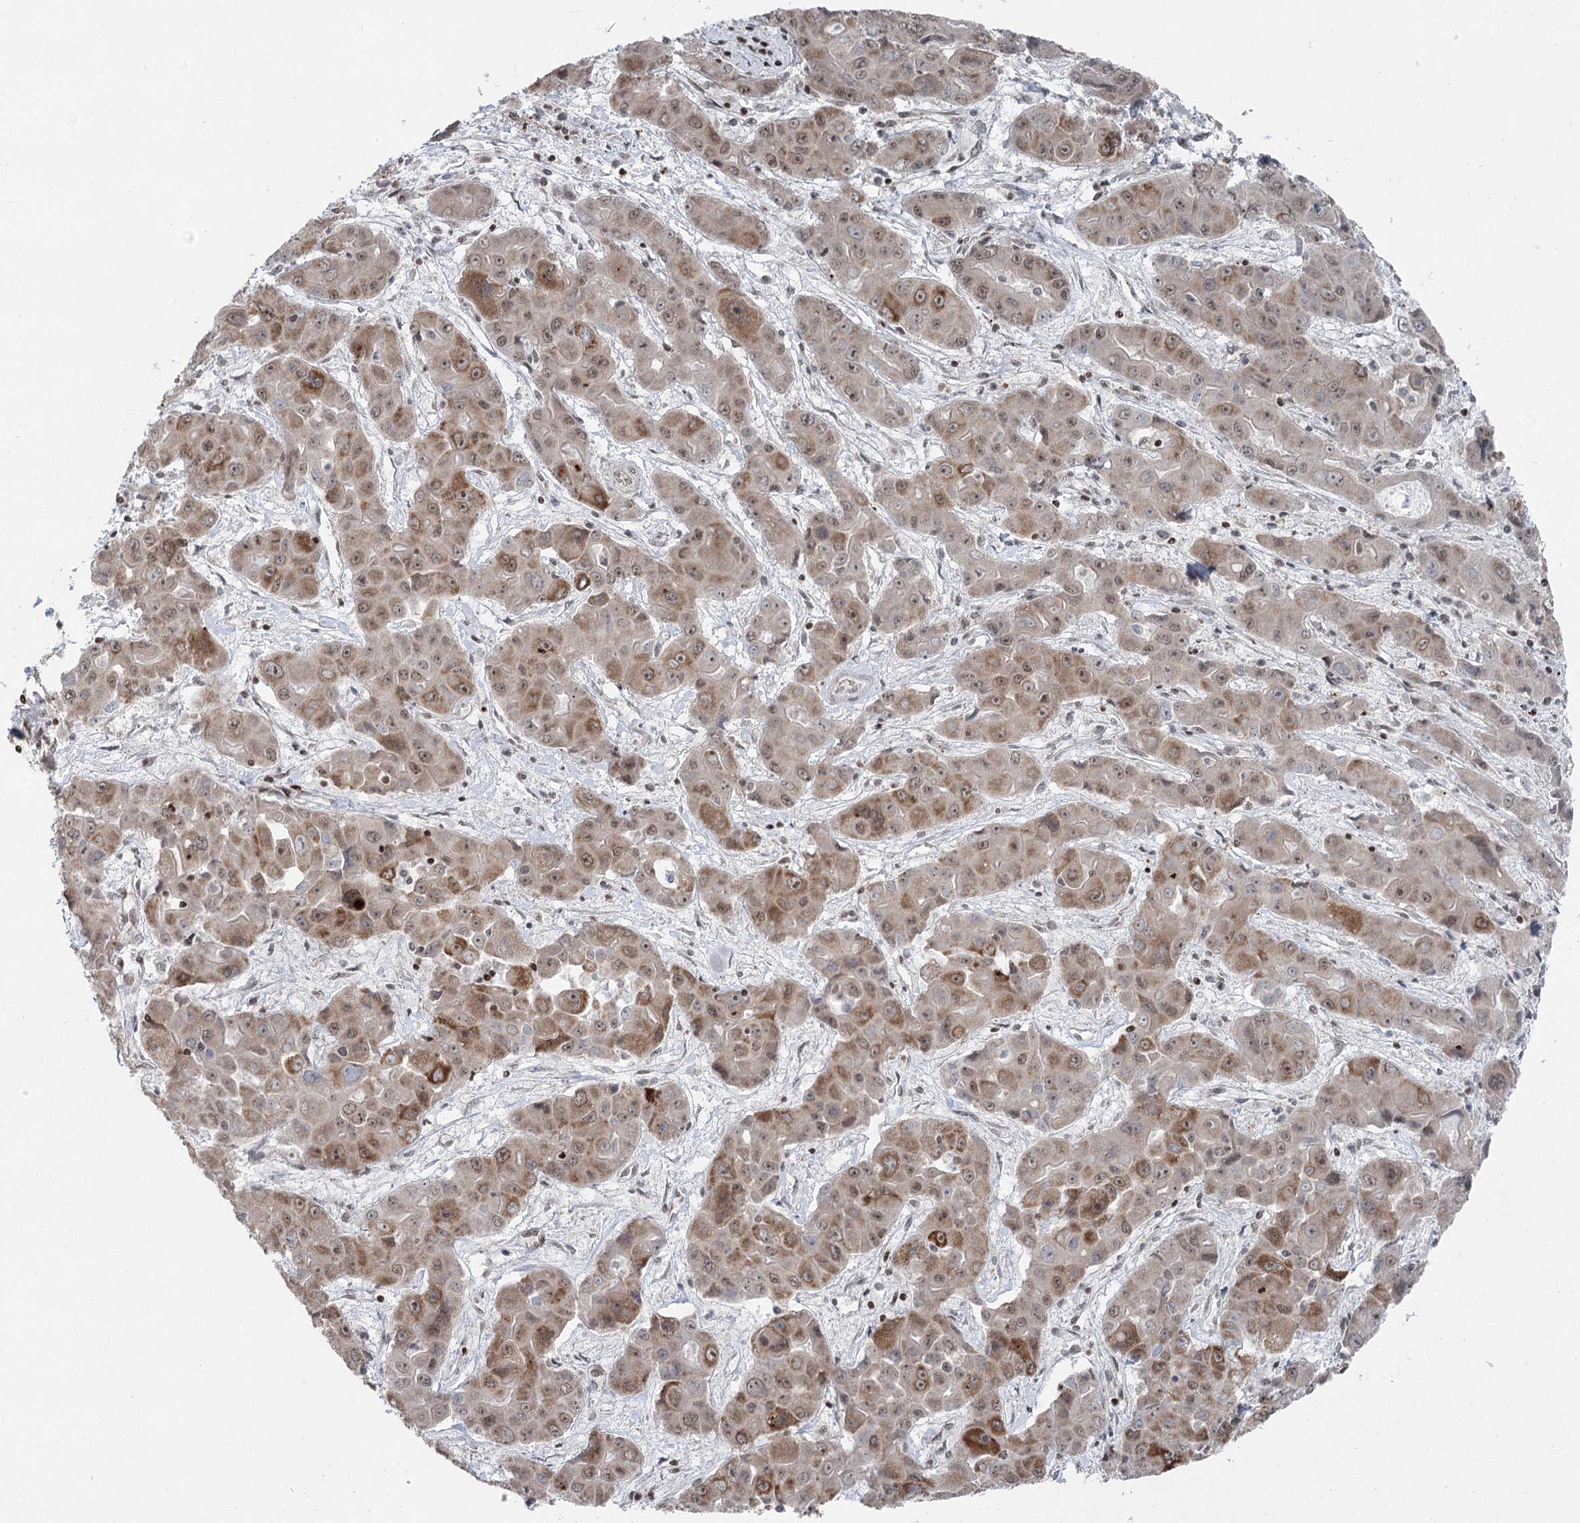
{"staining": {"intensity": "moderate", "quantity": ">75%", "location": "cytoplasmic/membranous,nuclear"}, "tissue": "liver cancer", "cell_type": "Tumor cells", "image_type": "cancer", "snomed": [{"axis": "morphology", "description": "Cholangiocarcinoma"}, {"axis": "topography", "description": "Liver"}], "caption": "Liver cancer was stained to show a protein in brown. There is medium levels of moderate cytoplasmic/membranous and nuclear expression in approximately >75% of tumor cells. (brown staining indicates protein expression, while blue staining denotes nuclei).", "gene": "CGGBP1", "patient": {"sex": "male", "age": 67}}